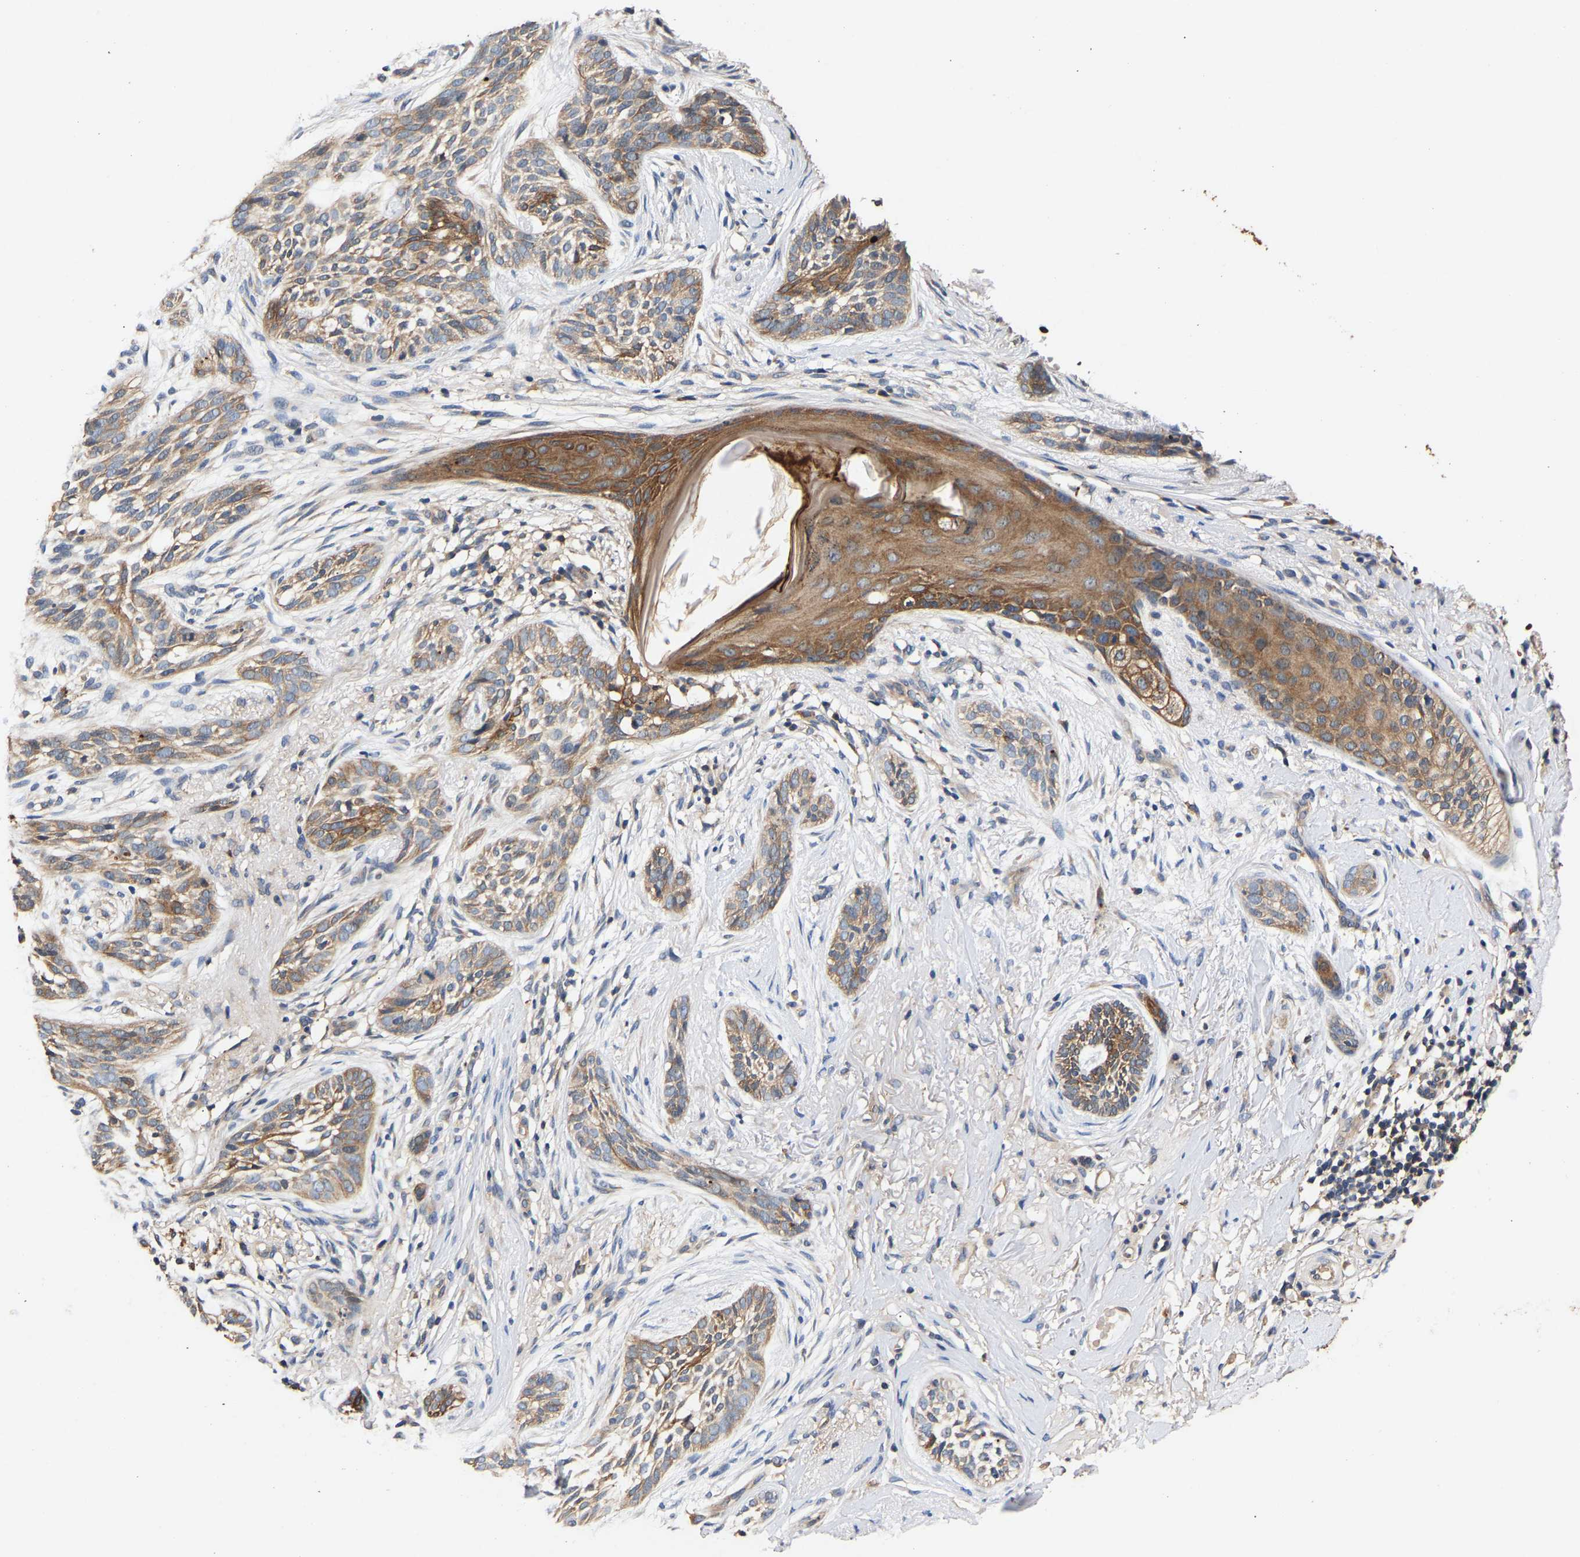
{"staining": {"intensity": "moderate", "quantity": "25%-75%", "location": "cytoplasmic/membranous"}, "tissue": "skin cancer", "cell_type": "Tumor cells", "image_type": "cancer", "snomed": [{"axis": "morphology", "description": "Basal cell carcinoma"}, {"axis": "topography", "description": "Skin"}], "caption": "An IHC histopathology image of tumor tissue is shown. Protein staining in brown labels moderate cytoplasmic/membranous positivity in skin basal cell carcinoma within tumor cells.", "gene": "LRBA", "patient": {"sex": "female", "age": 88}}